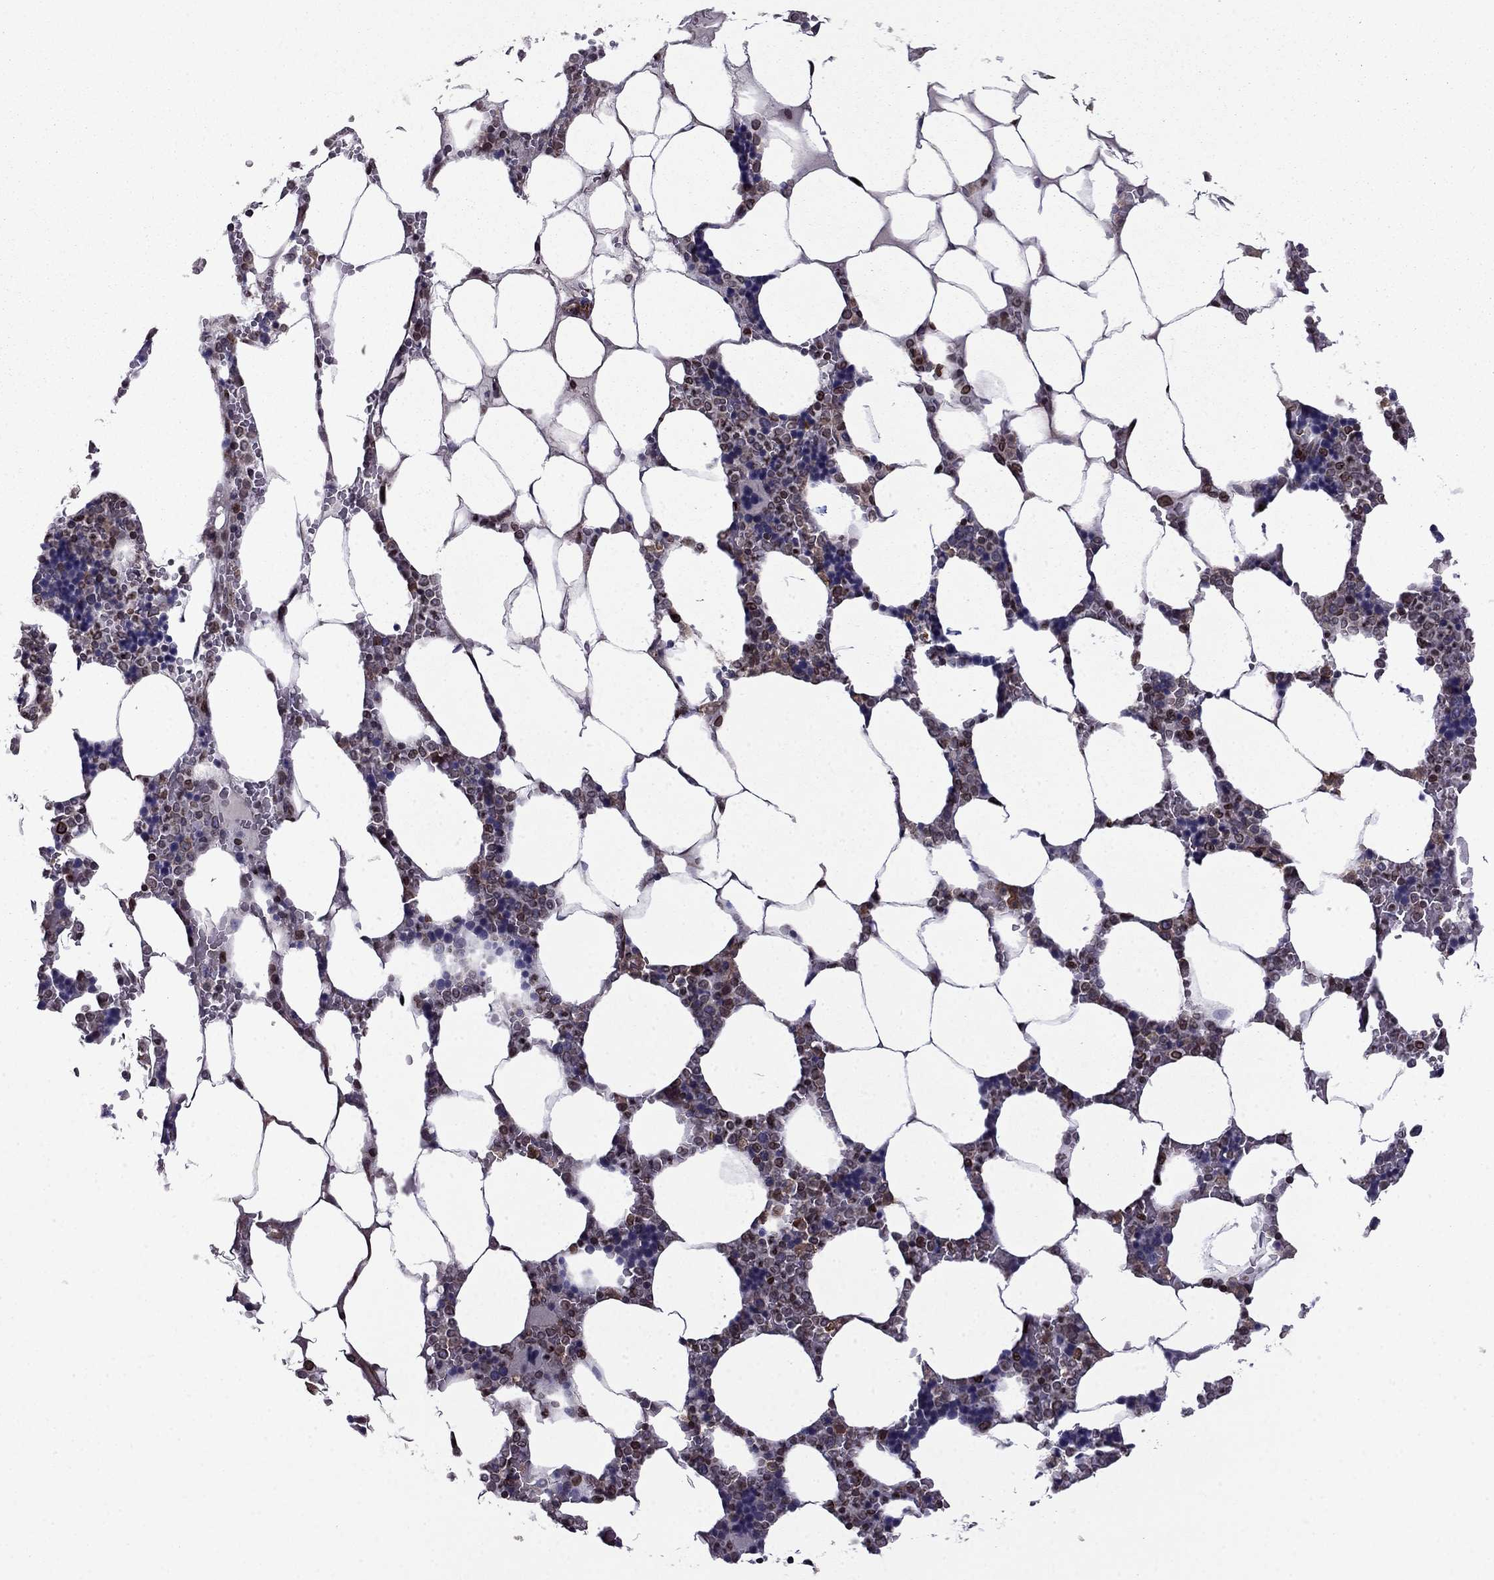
{"staining": {"intensity": "moderate", "quantity": ">75%", "location": "nuclear"}, "tissue": "bone marrow", "cell_type": "Hematopoietic cells", "image_type": "normal", "snomed": [{"axis": "morphology", "description": "Normal tissue, NOS"}, {"axis": "topography", "description": "Bone marrow"}], "caption": "A brown stain shows moderate nuclear positivity of a protein in hematopoietic cells of unremarkable human bone marrow. (Stains: DAB (3,3'-diaminobenzidine) in brown, nuclei in blue, Microscopy: brightfield microscopy at high magnification).", "gene": "CDC42BPA", "patient": {"sex": "male", "age": 63}}